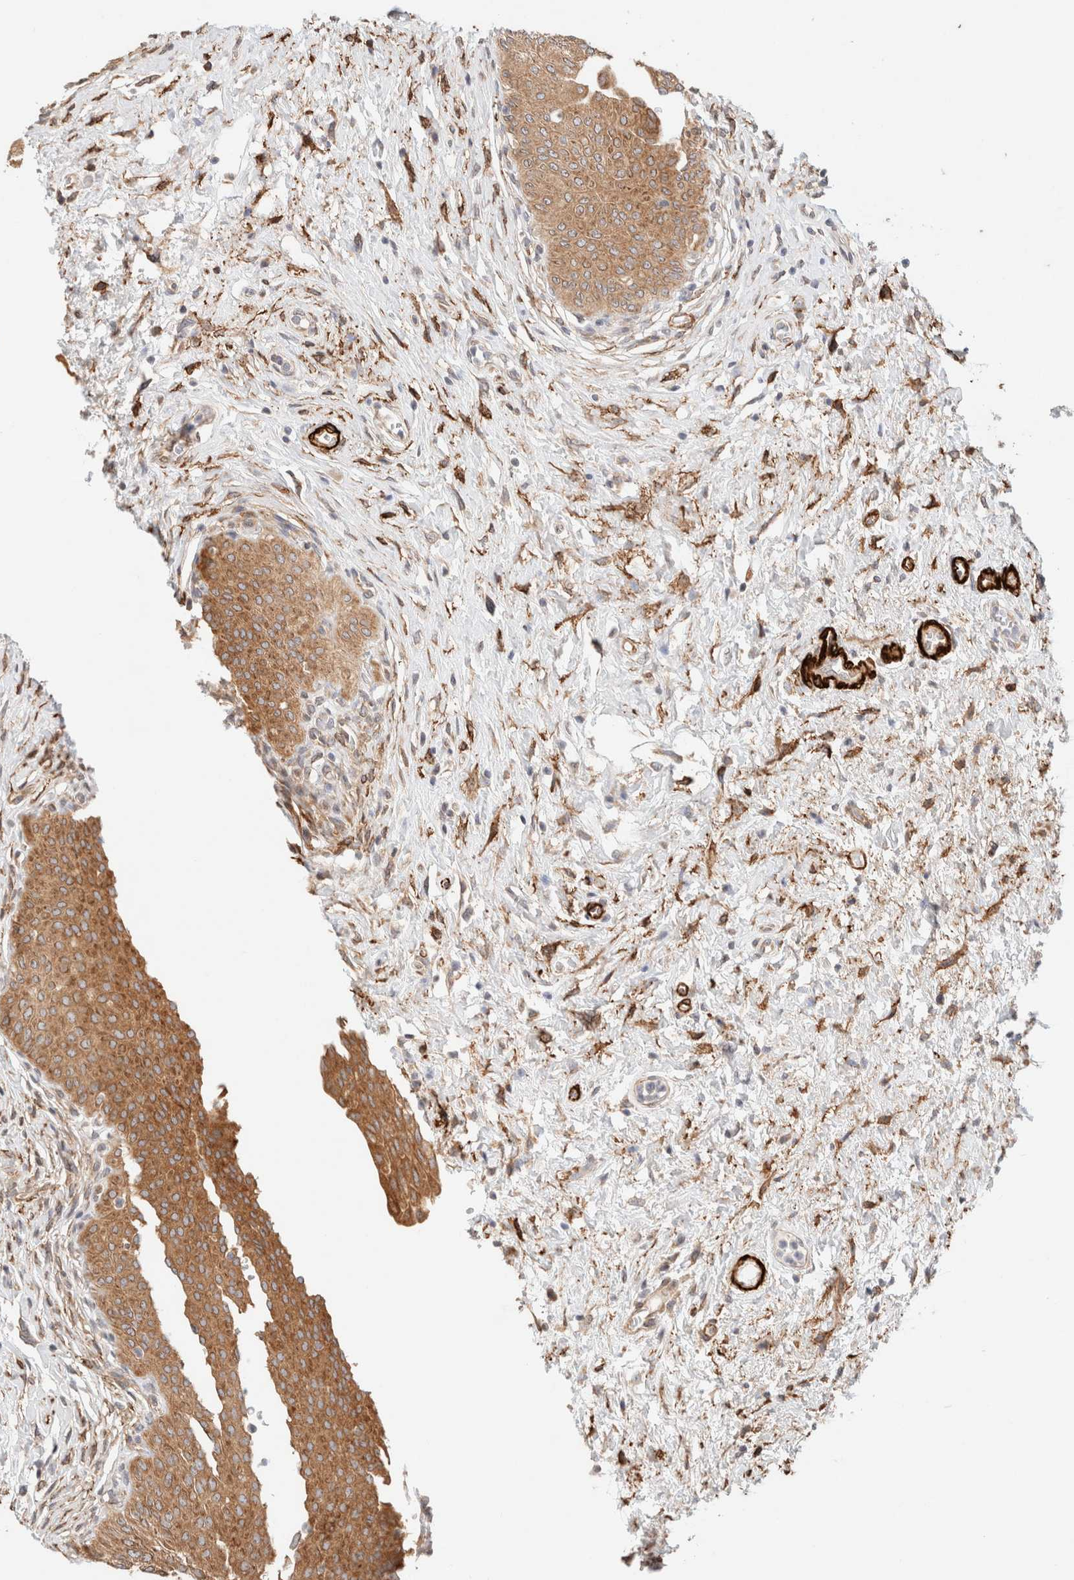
{"staining": {"intensity": "moderate", "quantity": ">75%", "location": "cytoplasmic/membranous"}, "tissue": "urinary bladder", "cell_type": "Urothelial cells", "image_type": "normal", "snomed": [{"axis": "morphology", "description": "Normal tissue, NOS"}, {"axis": "topography", "description": "Urinary bladder"}], "caption": "Immunohistochemical staining of unremarkable human urinary bladder exhibits moderate cytoplasmic/membranous protein positivity in about >75% of urothelial cells. The staining was performed using DAB, with brown indicating positive protein expression. Nuclei are stained blue with hematoxylin.", "gene": "RRP15", "patient": {"sex": "male", "age": 46}}